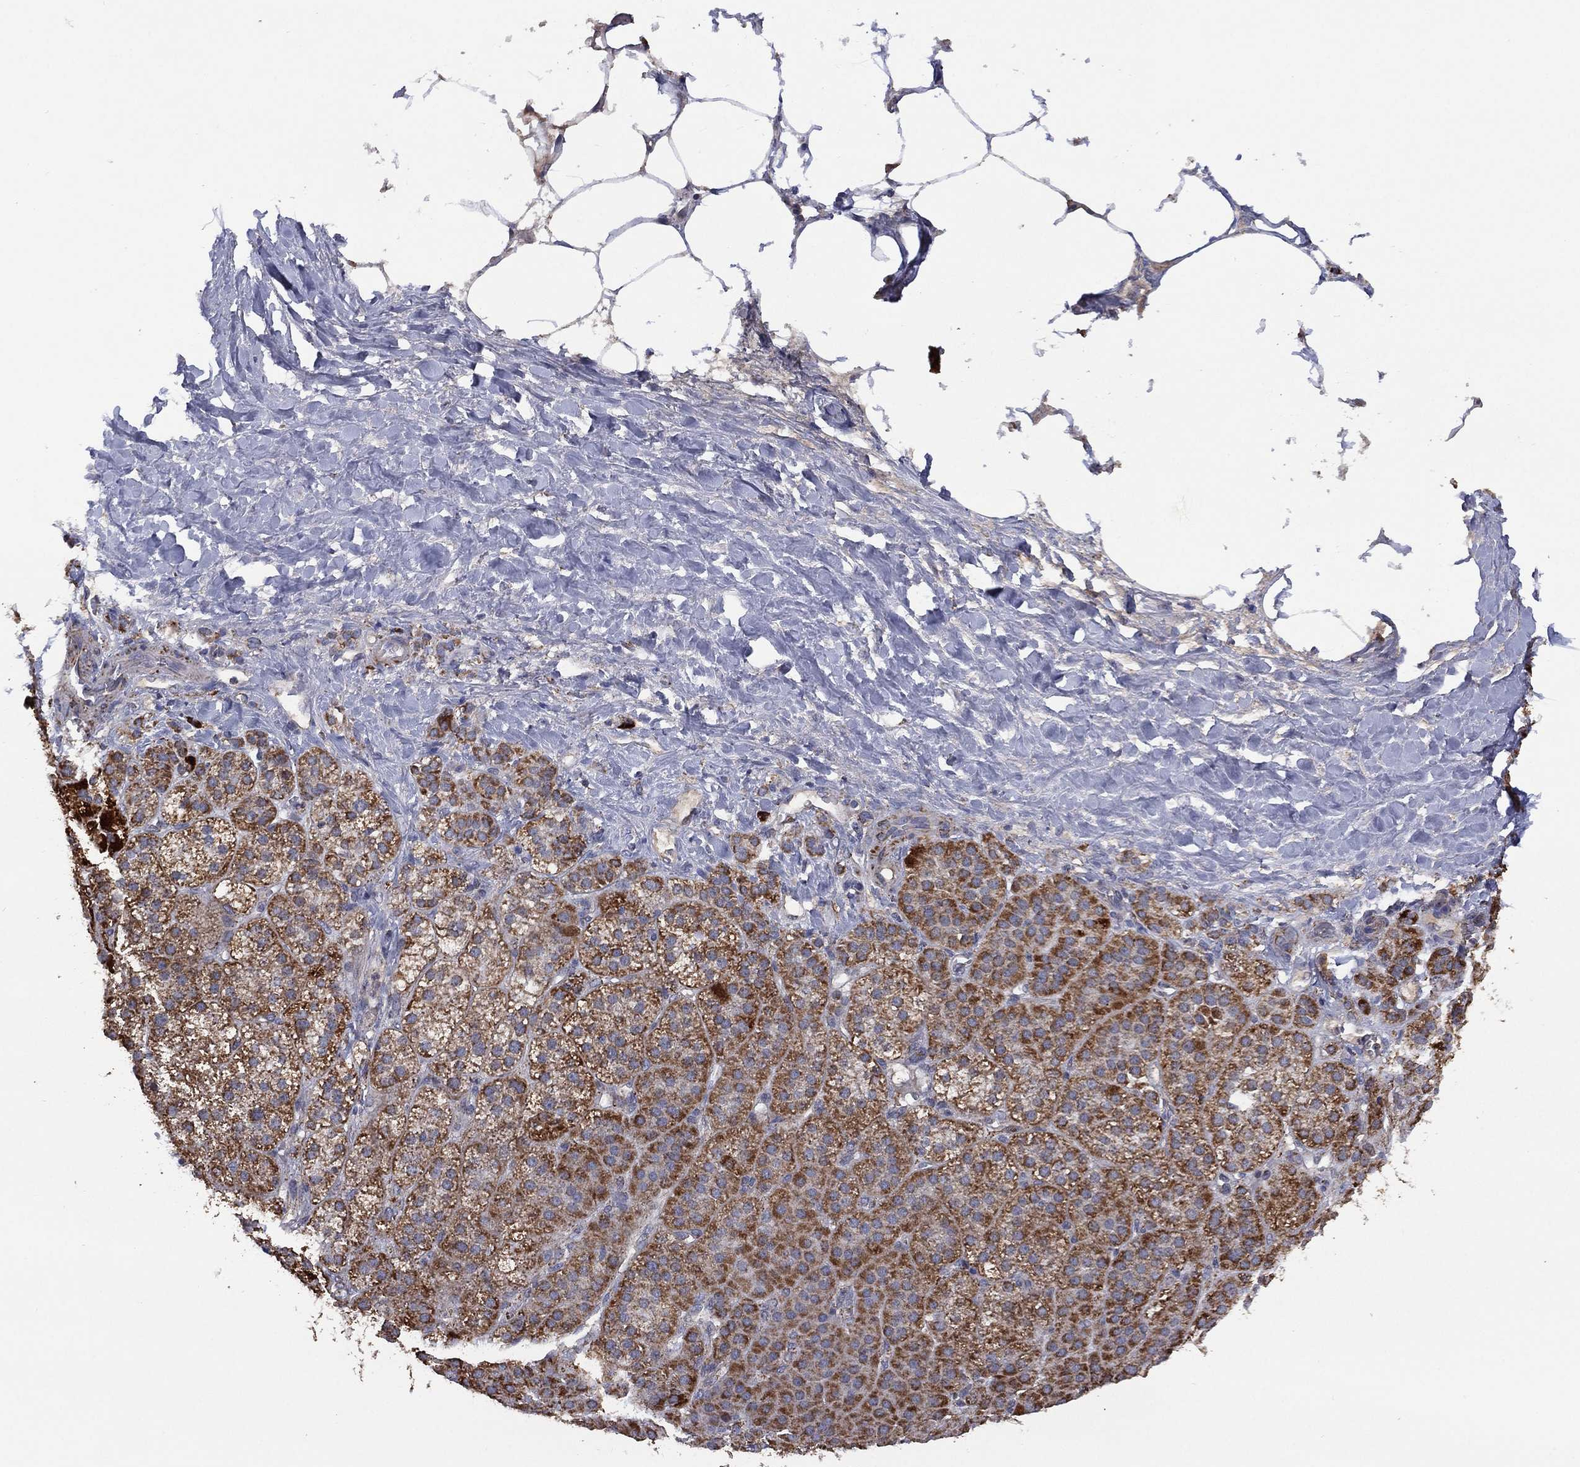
{"staining": {"intensity": "strong", "quantity": ">75%", "location": "cytoplasmic/membranous"}, "tissue": "adrenal gland", "cell_type": "Glandular cells", "image_type": "normal", "snomed": [{"axis": "morphology", "description": "Normal tissue, NOS"}, {"axis": "topography", "description": "Adrenal gland"}], "caption": "Protein expression analysis of normal adrenal gland exhibits strong cytoplasmic/membranous positivity in approximately >75% of glandular cells. (Brightfield microscopy of DAB IHC at high magnification).", "gene": "PPP2R5A", "patient": {"sex": "male", "age": 57}}